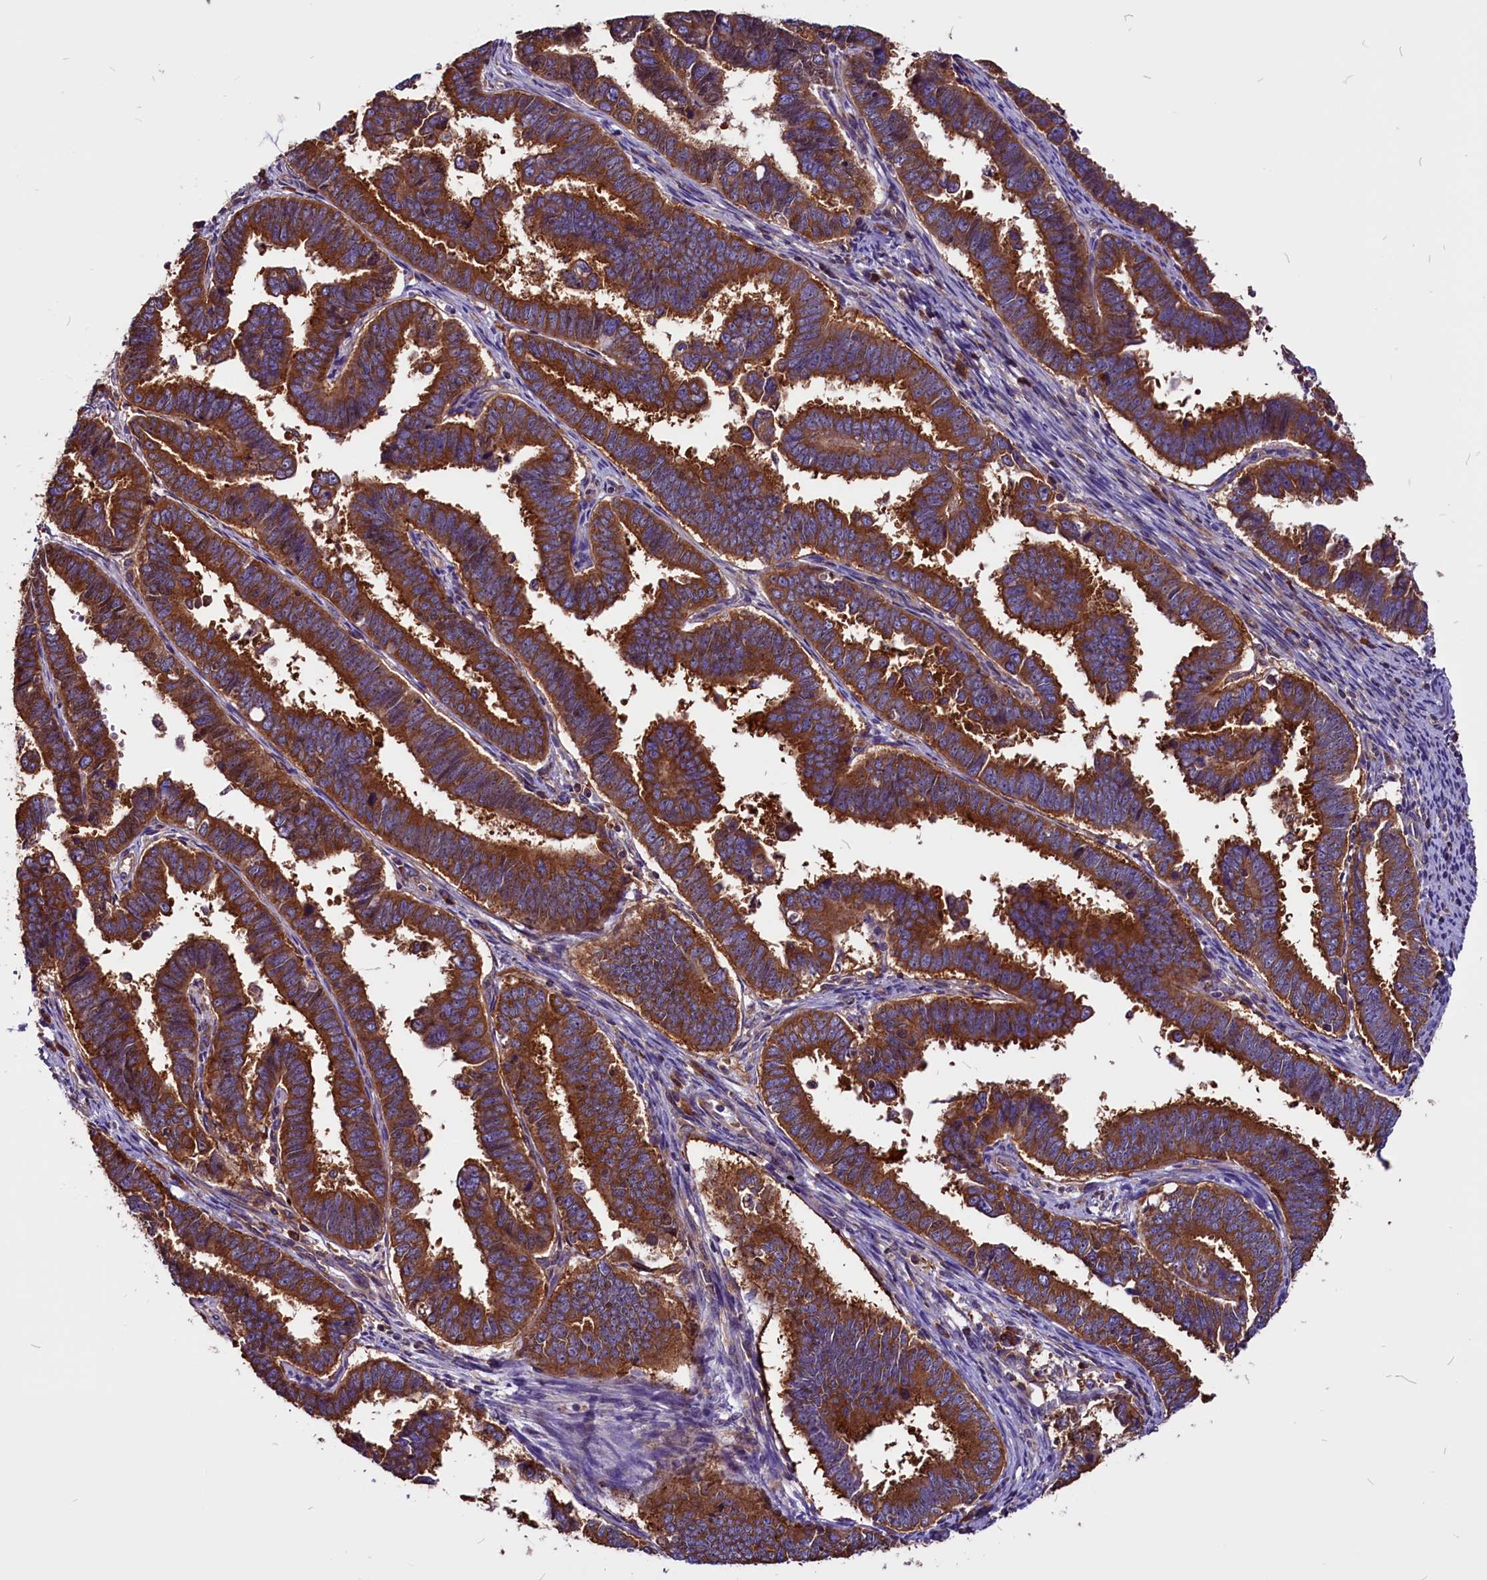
{"staining": {"intensity": "strong", "quantity": ">75%", "location": "cytoplasmic/membranous"}, "tissue": "endometrial cancer", "cell_type": "Tumor cells", "image_type": "cancer", "snomed": [{"axis": "morphology", "description": "Adenocarcinoma, NOS"}, {"axis": "topography", "description": "Endometrium"}], "caption": "Immunohistochemistry (DAB (3,3'-diaminobenzidine)) staining of human endometrial cancer displays strong cytoplasmic/membranous protein positivity in about >75% of tumor cells.", "gene": "EIF3G", "patient": {"sex": "female", "age": 75}}